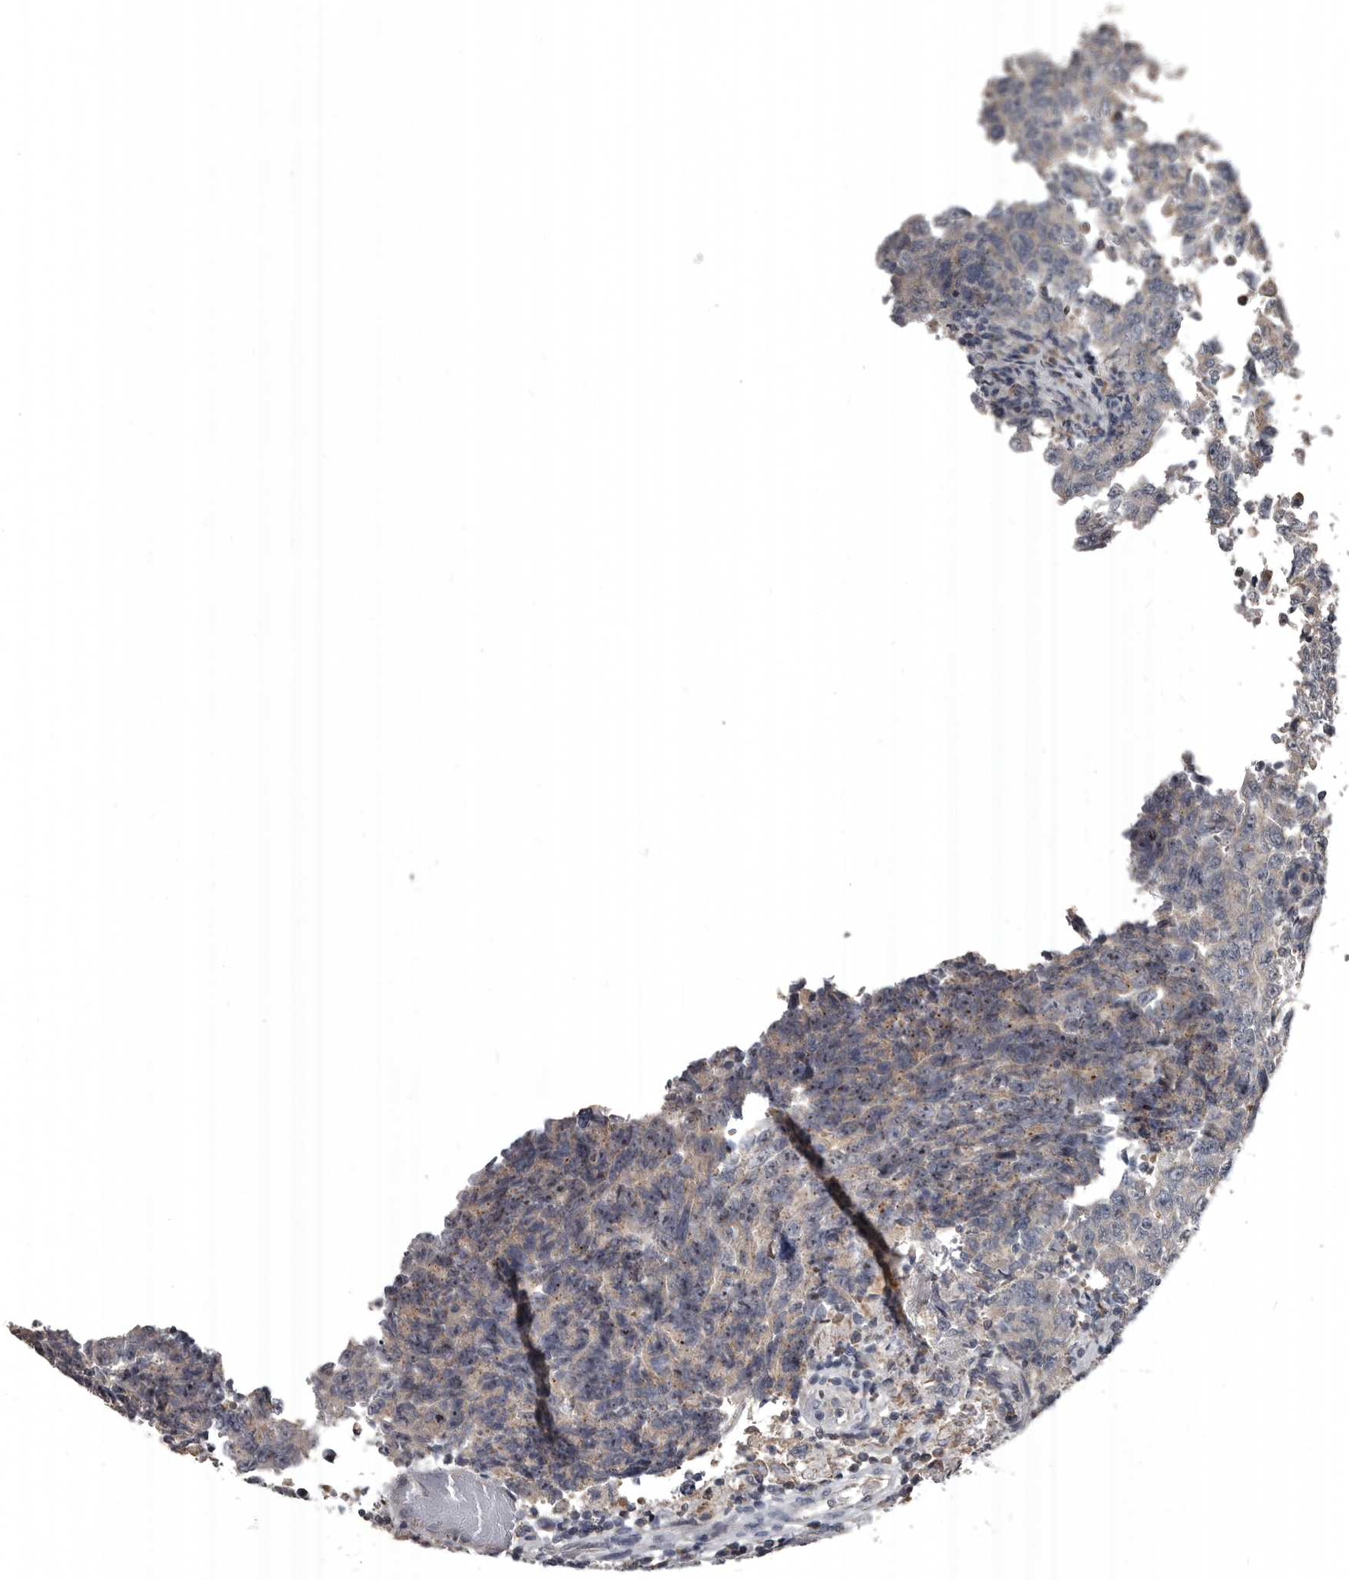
{"staining": {"intensity": "weak", "quantity": "25%-75%", "location": "cytoplasmic/membranous"}, "tissue": "testis cancer", "cell_type": "Tumor cells", "image_type": "cancer", "snomed": [{"axis": "morphology", "description": "Carcinoma, Embryonal, NOS"}, {"axis": "topography", "description": "Testis"}], "caption": "Weak cytoplasmic/membranous staining is identified in approximately 25%-75% of tumor cells in embryonal carcinoma (testis).", "gene": "GREB1", "patient": {"sex": "male", "age": 26}}